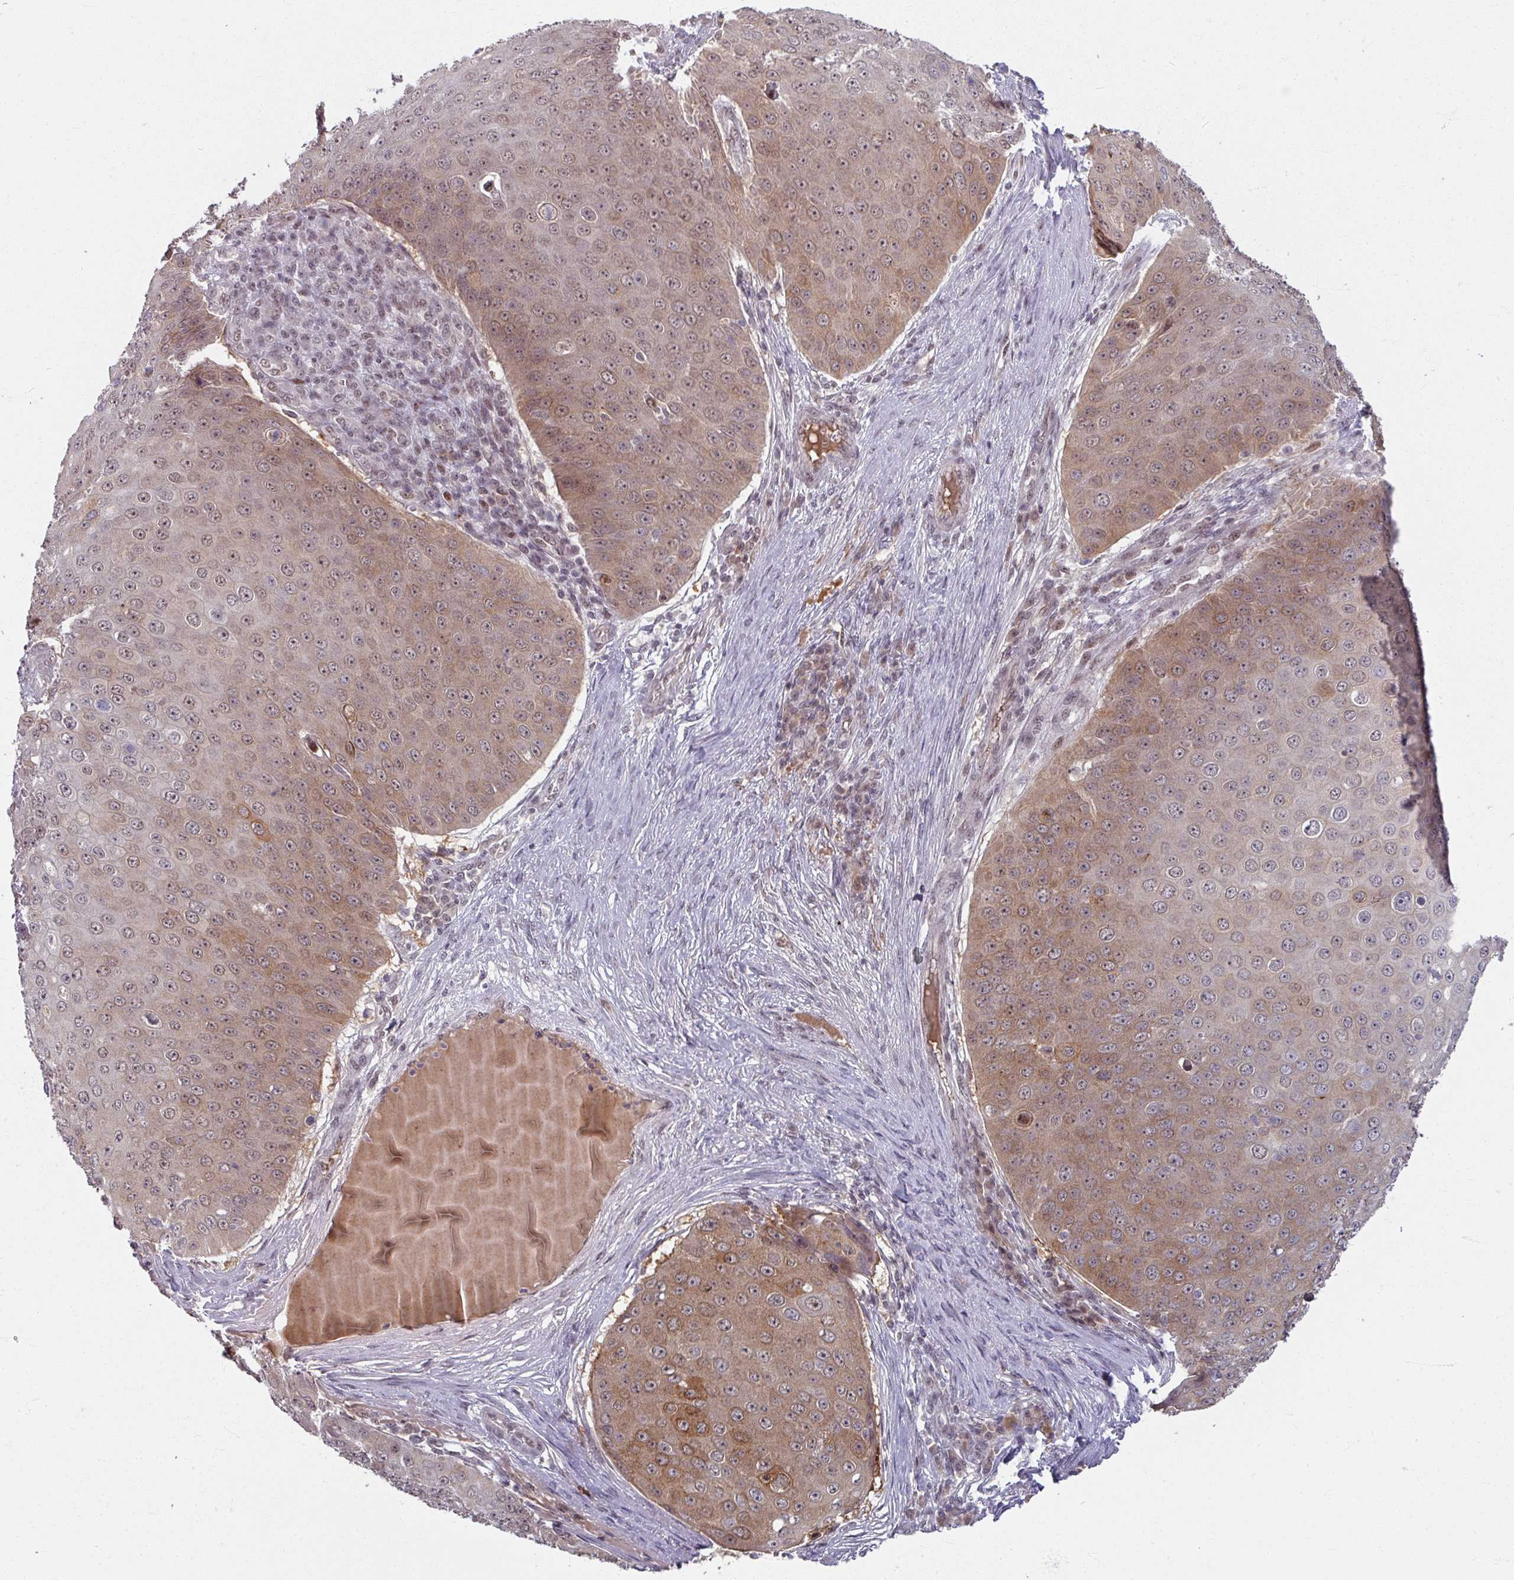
{"staining": {"intensity": "moderate", "quantity": "25%-75%", "location": "cytoplasmic/membranous"}, "tissue": "skin cancer", "cell_type": "Tumor cells", "image_type": "cancer", "snomed": [{"axis": "morphology", "description": "Squamous cell carcinoma, NOS"}, {"axis": "topography", "description": "Skin"}], "caption": "Skin squamous cell carcinoma stained for a protein (brown) shows moderate cytoplasmic/membranous positive expression in approximately 25%-75% of tumor cells.", "gene": "KLC3", "patient": {"sex": "male", "age": 71}}